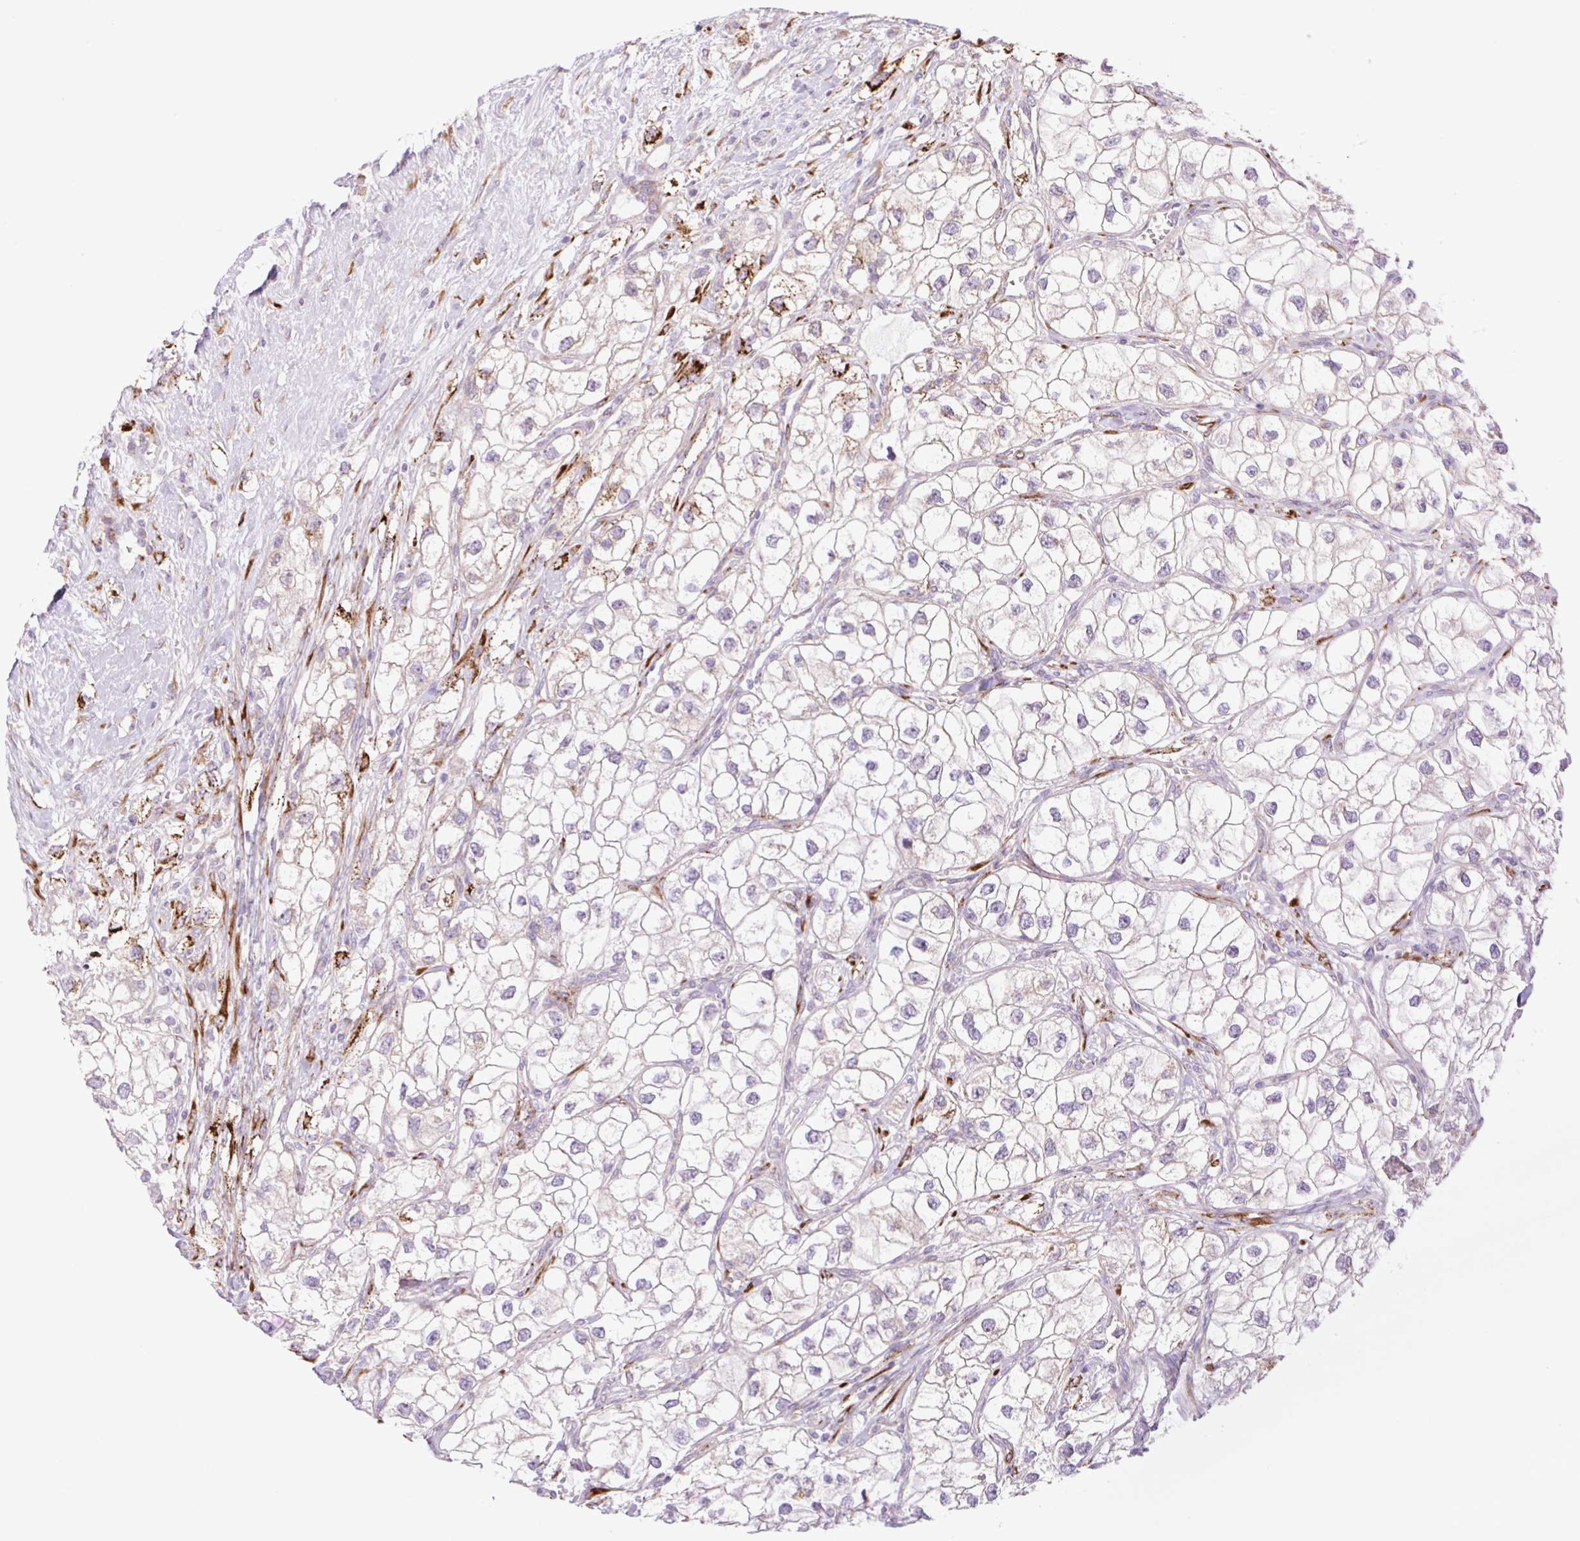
{"staining": {"intensity": "negative", "quantity": "none", "location": "none"}, "tissue": "renal cancer", "cell_type": "Tumor cells", "image_type": "cancer", "snomed": [{"axis": "morphology", "description": "Adenocarcinoma, NOS"}, {"axis": "topography", "description": "Kidney"}], "caption": "Renal adenocarcinoma was stained to show a protein in brown. There is no significant expression in tumor cells. Brightfield microscopy of immunohistochemistry (IHC) stained with DAB (3,3'-diaminobenzidine) (brown) and hematoxylin (blue), captured at high magnification.", "gene": "COL5A1", "patient": {"sex": "male", "age": 59}}